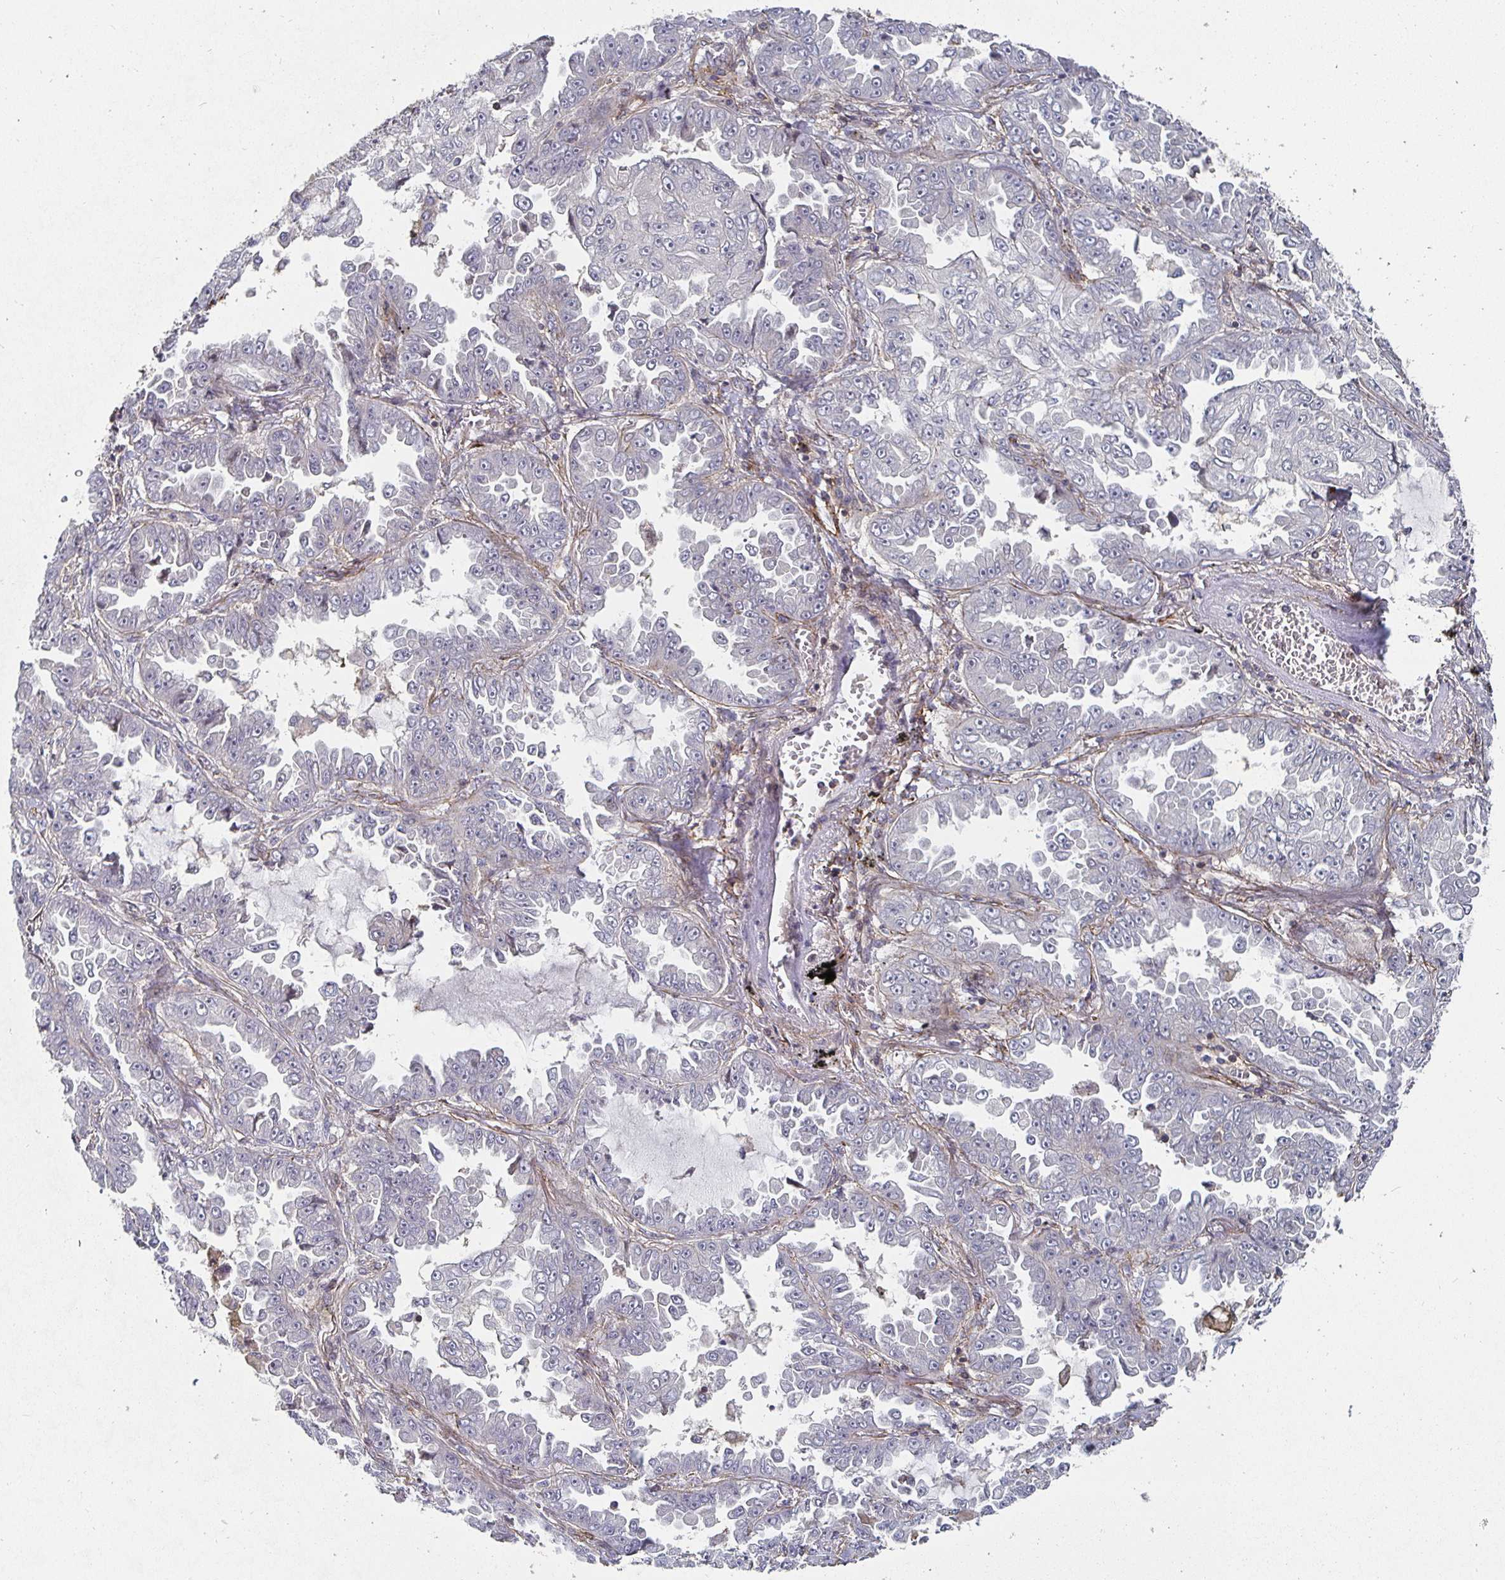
{"staining": {"intensity": "negative", "quantity": "none", "location": "none"}, "tissue": "lung cancer", "cell_type": "Tumor cells", "image_type": "cancer", "snomed": [{"axis": "morphology", "description": "Adenocarcinoma, NOS"}, {"axis": "topography", "description": "Lung"}], "caption": "Immunohistochemical staining of lung cancer (adenocarcinoma) displays no significant positivity in tumor cells.", "gene": "GJA4", "patient": {"sex": "female", "age": 52}}